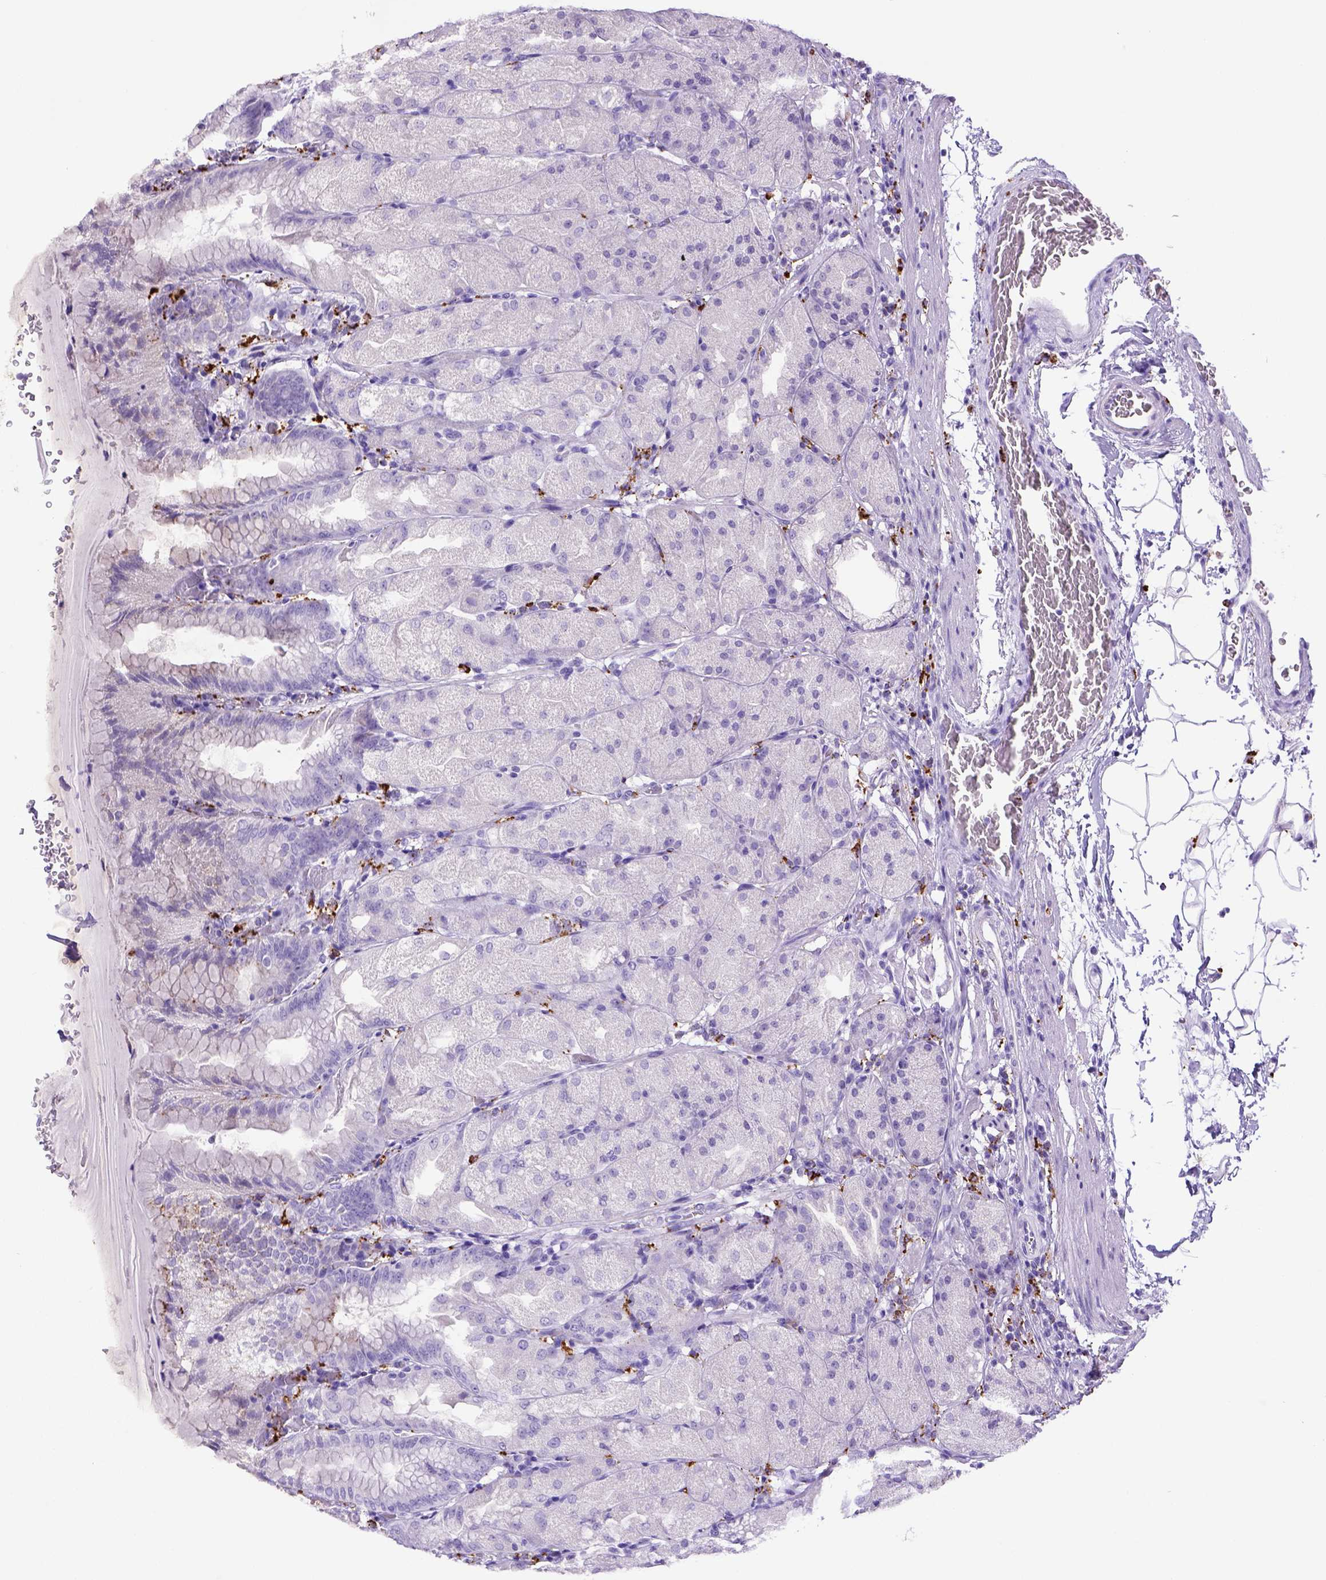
{"staining": {"intensity": "negative", "quantity": "none", "location": "none"}, "tissue": "stomach", "cell_type": "Glandular cells", "image_type": "normal", "snomed": [{"axis": "morphology", "description": "Normal tissue, NOS"}, {"axis": "topography", "description": "Stomach, upper"}, {"axis": "topography", "description": "Stomach"}, {"axis": "topography", "description": "Stomach, lower"}], "caption": "Immunohistochemical staining of normal stomach displays no significant expression in glandular cells. (Brightfield microscopy of DAB (3,3'-diaminobenzidine) IHC at high magnification).", "gene": "CD68", "patient": {"sex": "male", "age": 62}}